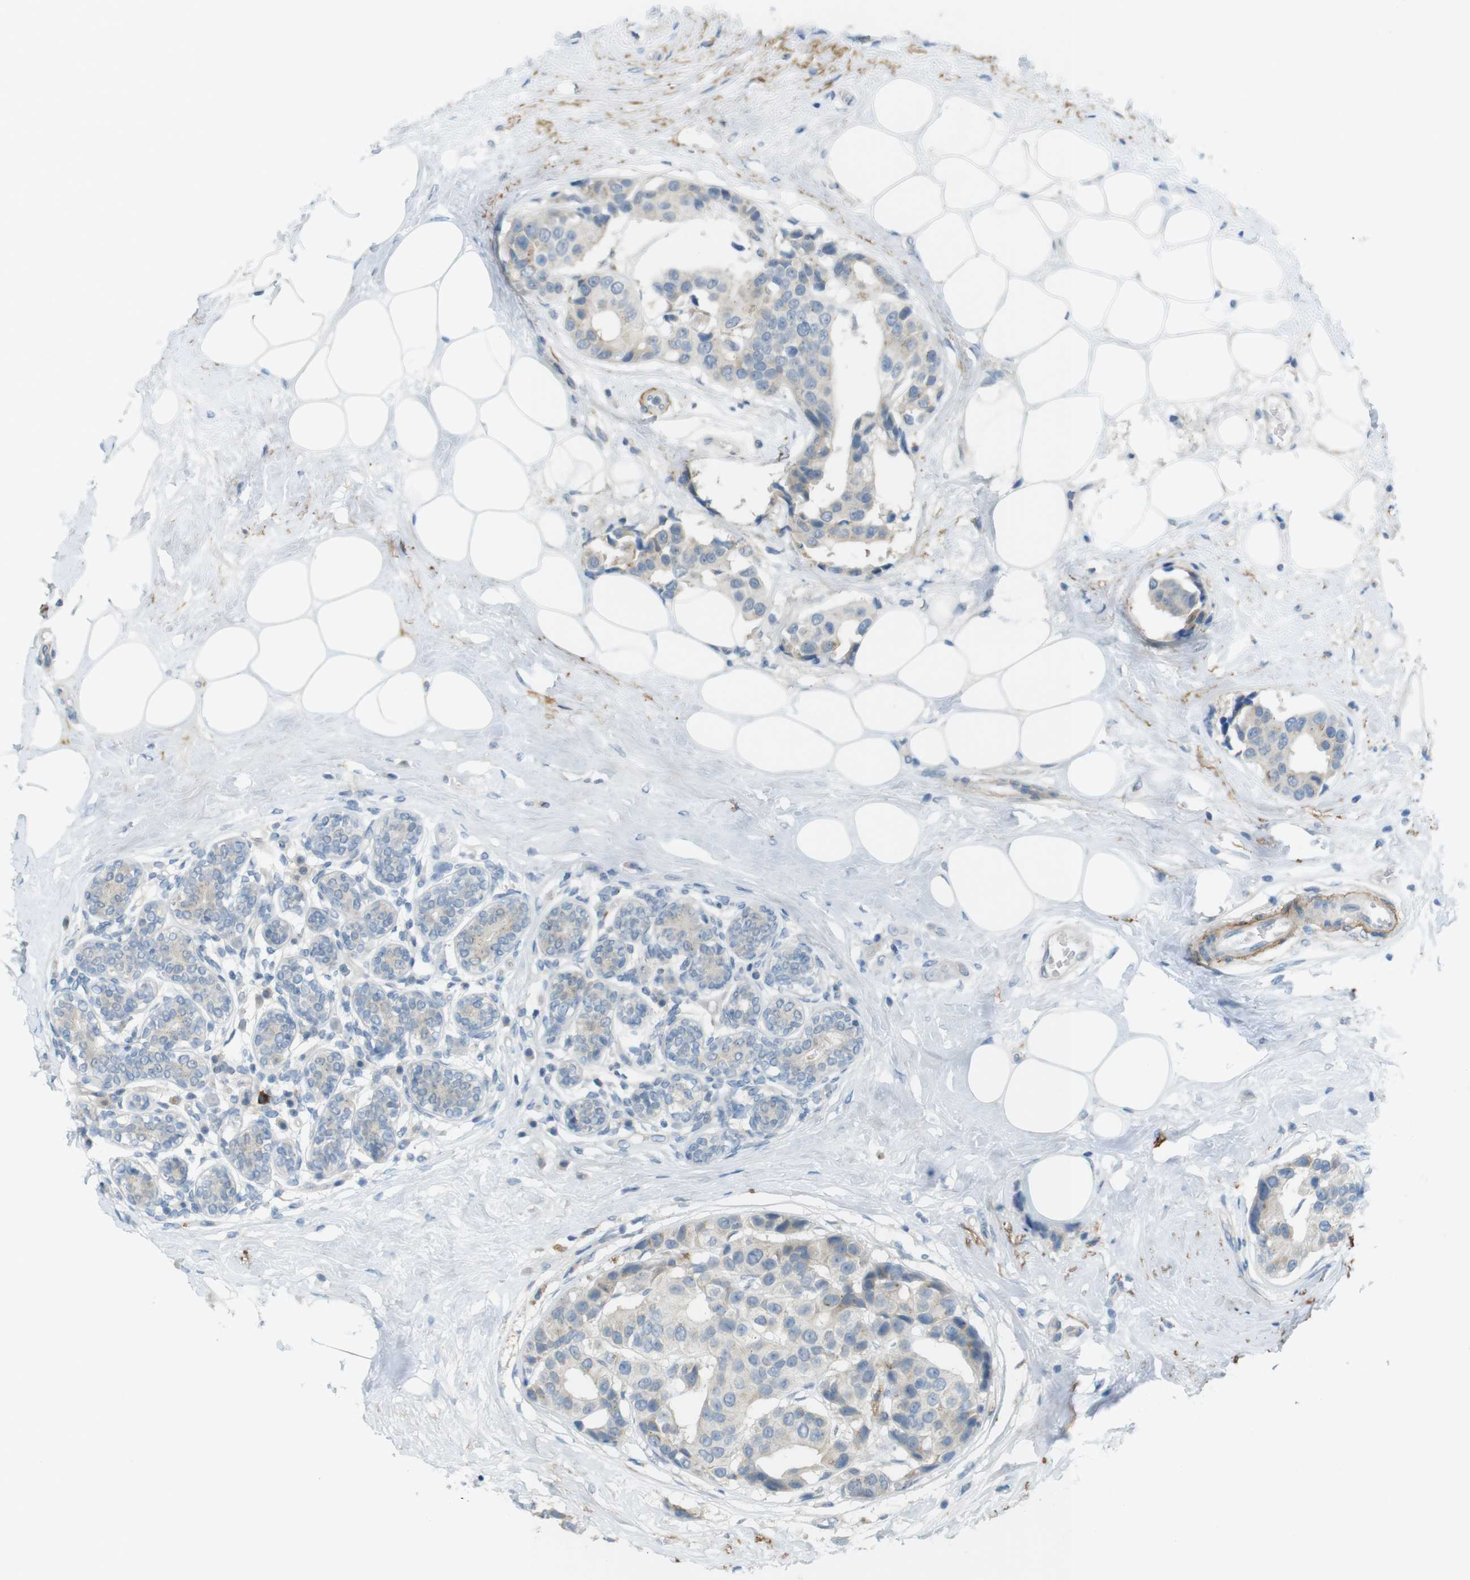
{"staining": {"intensity": "weak", "quantity": ">75%", "location": "cytoplasmic/membranous"}, "tissue": "breast cancer", "cell_type": "Tumor cells", "image_type": "cancer", "snomed": [{"axis": "morphology", "description": "Normal tissue, NOS"}, {"axis": "morphology", "description": "Duct carcinoma"}, {"axis": "topography", "description": "Breast"}], "caption": "Breast cancer tissue shows weak cytoplasmic/membranous staining in approximately >75% of tumor cells, visualized by immunohistochemistry.", "gene": "UGT8", "patient": {"sex": "female", "age": 39}}